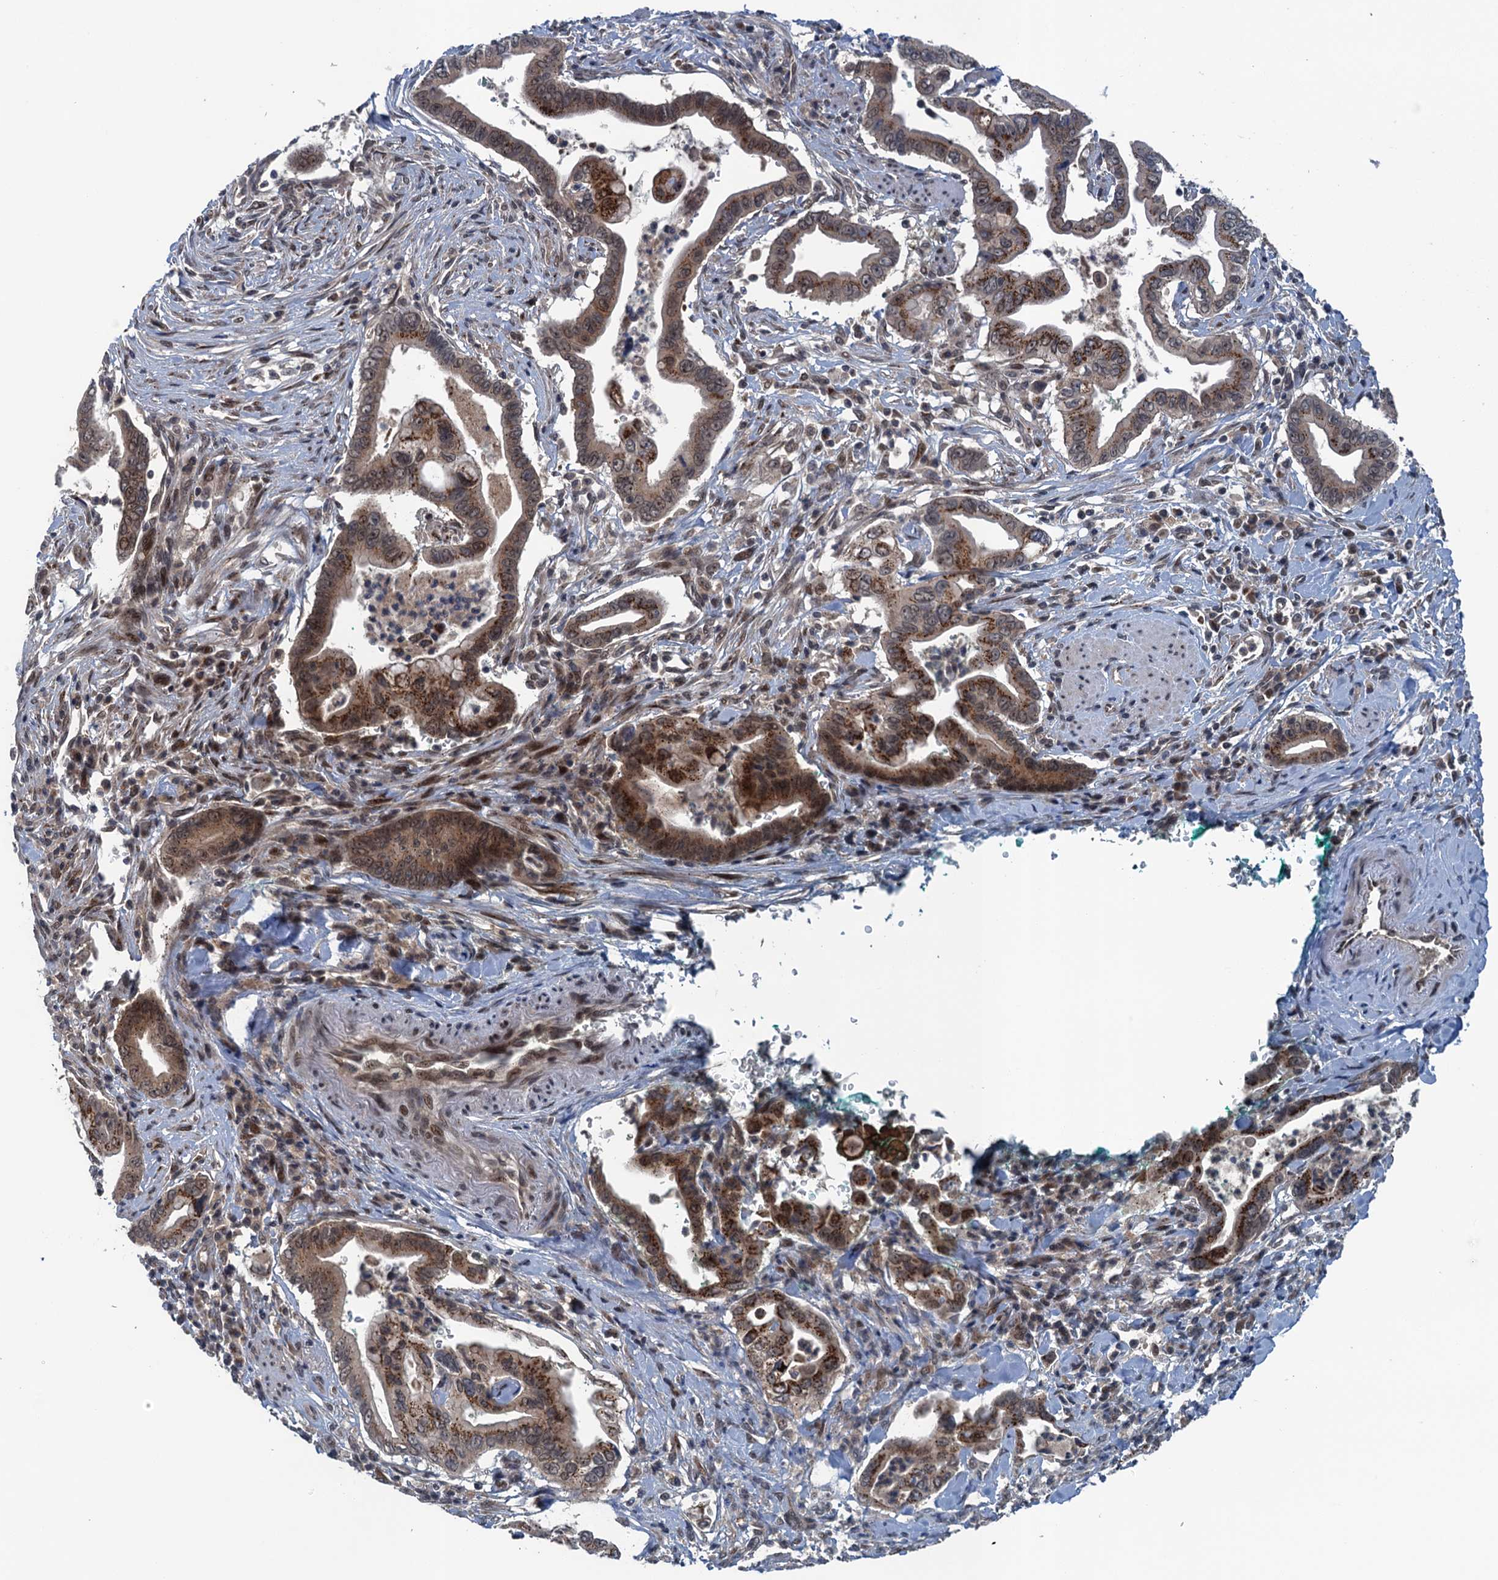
{"staining": {"intensity": "strong", "quantity": ">75%", "location": "cytoplasmic/membranous"}, "tissue": "pancreatic cancer", "cell_type": "Tumor cells", "image_type": "cancer", "snomed": [{"axis": "morphology", "description": "Adenocarcinoma, NOS"}, {"axis": "topography", "description": "Pancreas"}], "caption": "Protein staining reveals strong cytoplasmic/membranous expression in about >75% of tumor cells in adenocarcinoma (pancreatic). (Stains: DAB (3,3'-diaminobenzidine) in brown, nuclei in blue, Microscopy: brightfield microscopy at high magnification).", "gene": "RNF165", "patient": {"sex": "male", "age": 78}}